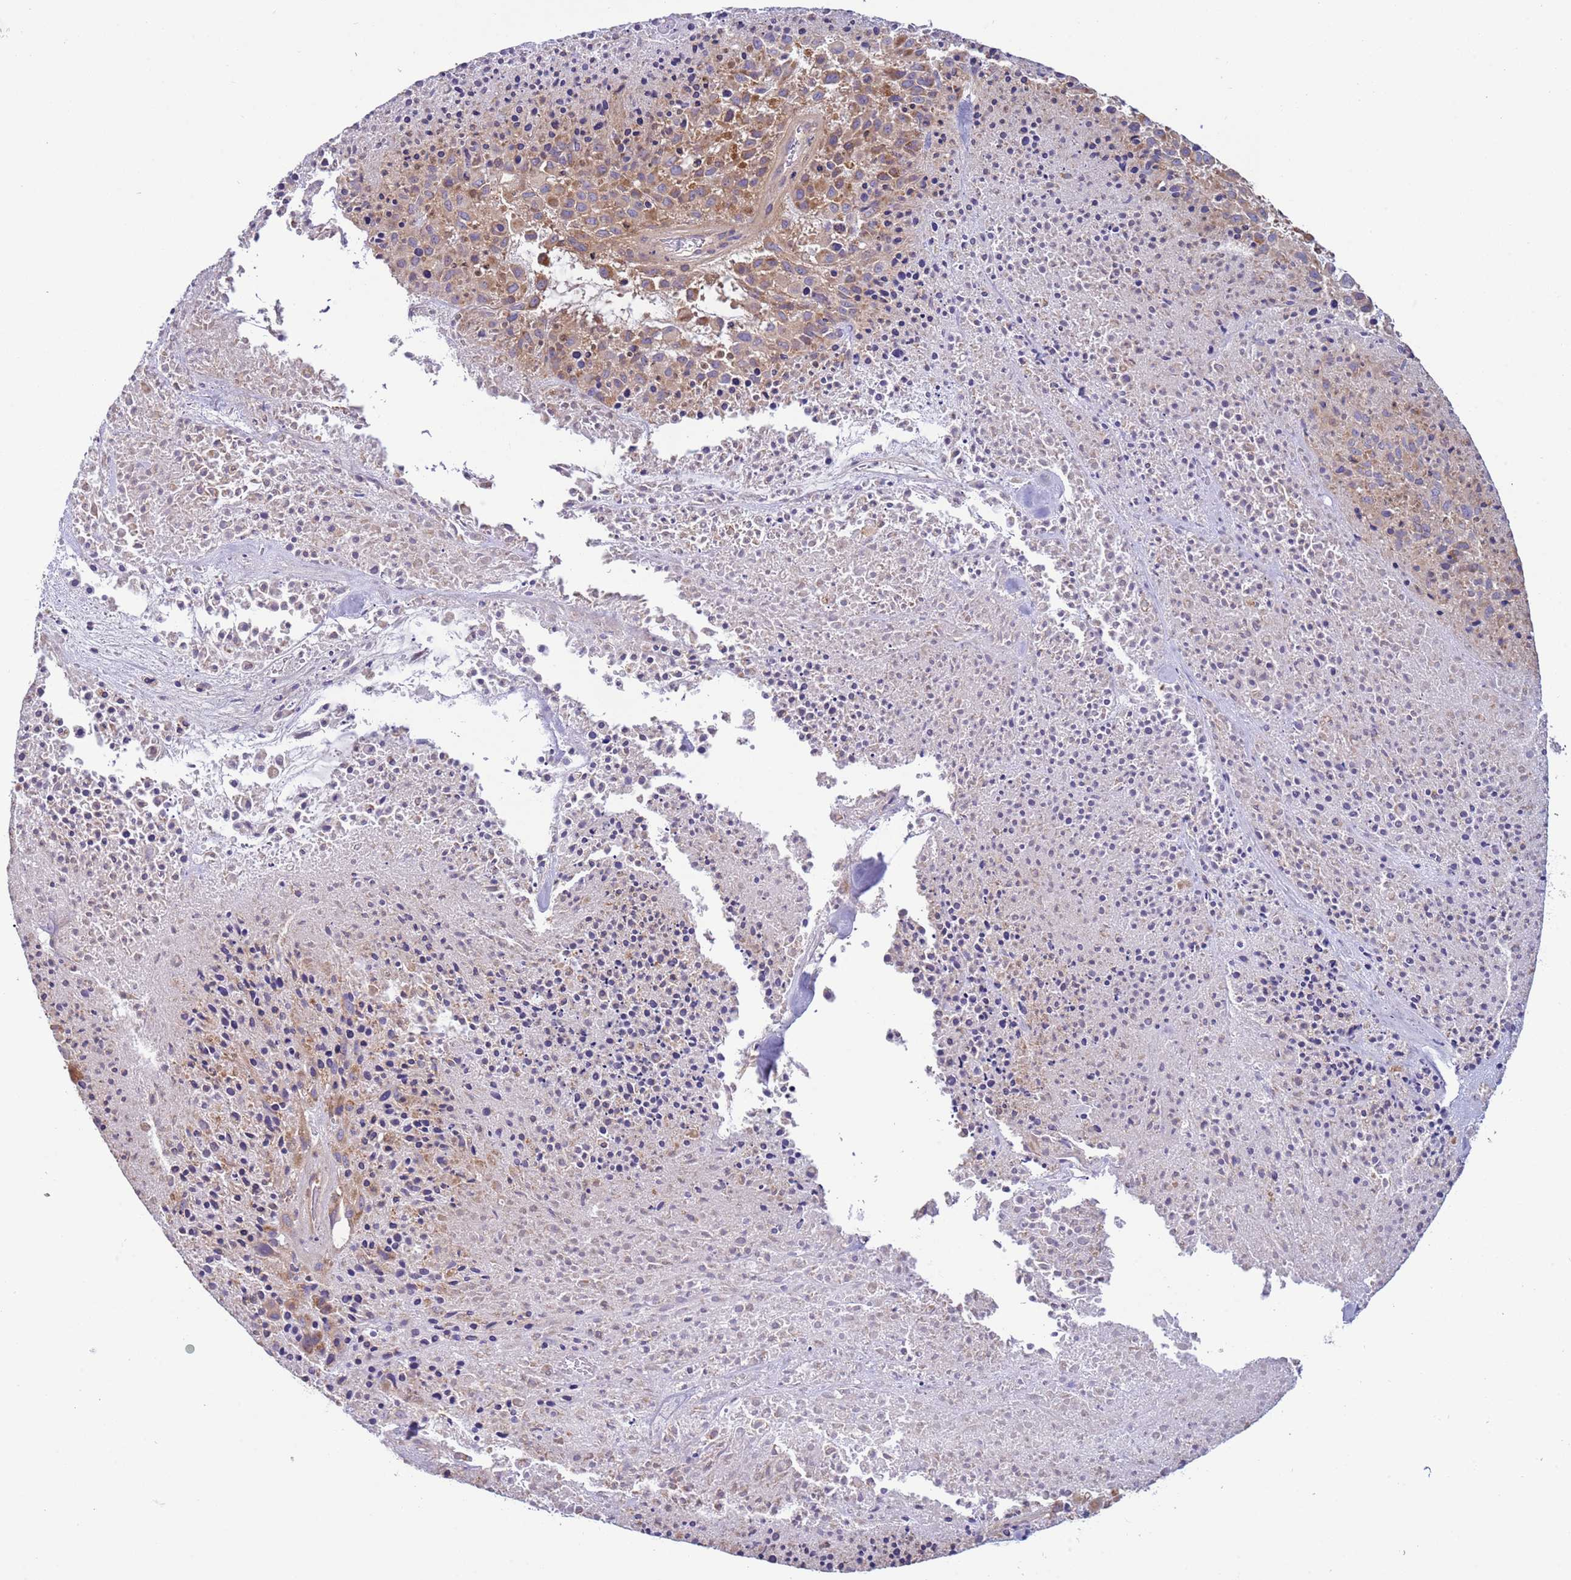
{"staining": {"intensity": "moderate", "quantity": ">75%", "location": "cytoplasmic/membranous"}, "tissue": "melanoma", "cell_type": "Tumor cells", "image_type": "cancer", "snomed": [{"axis": "morphology", "description": "Malignant melanoma, Metastatic site"}, {"axis": "topography", "description": "Skin"}], "caption": "A micrograph showing moderate cytoplasmic/membranous positivity in about >75% of tumor cells in malignant melanoma (metastatic site), as visualized by brown immunohistochemical staining.", "gene": "UQCRQ", "patient": {"sex": "female", "age": 81}}